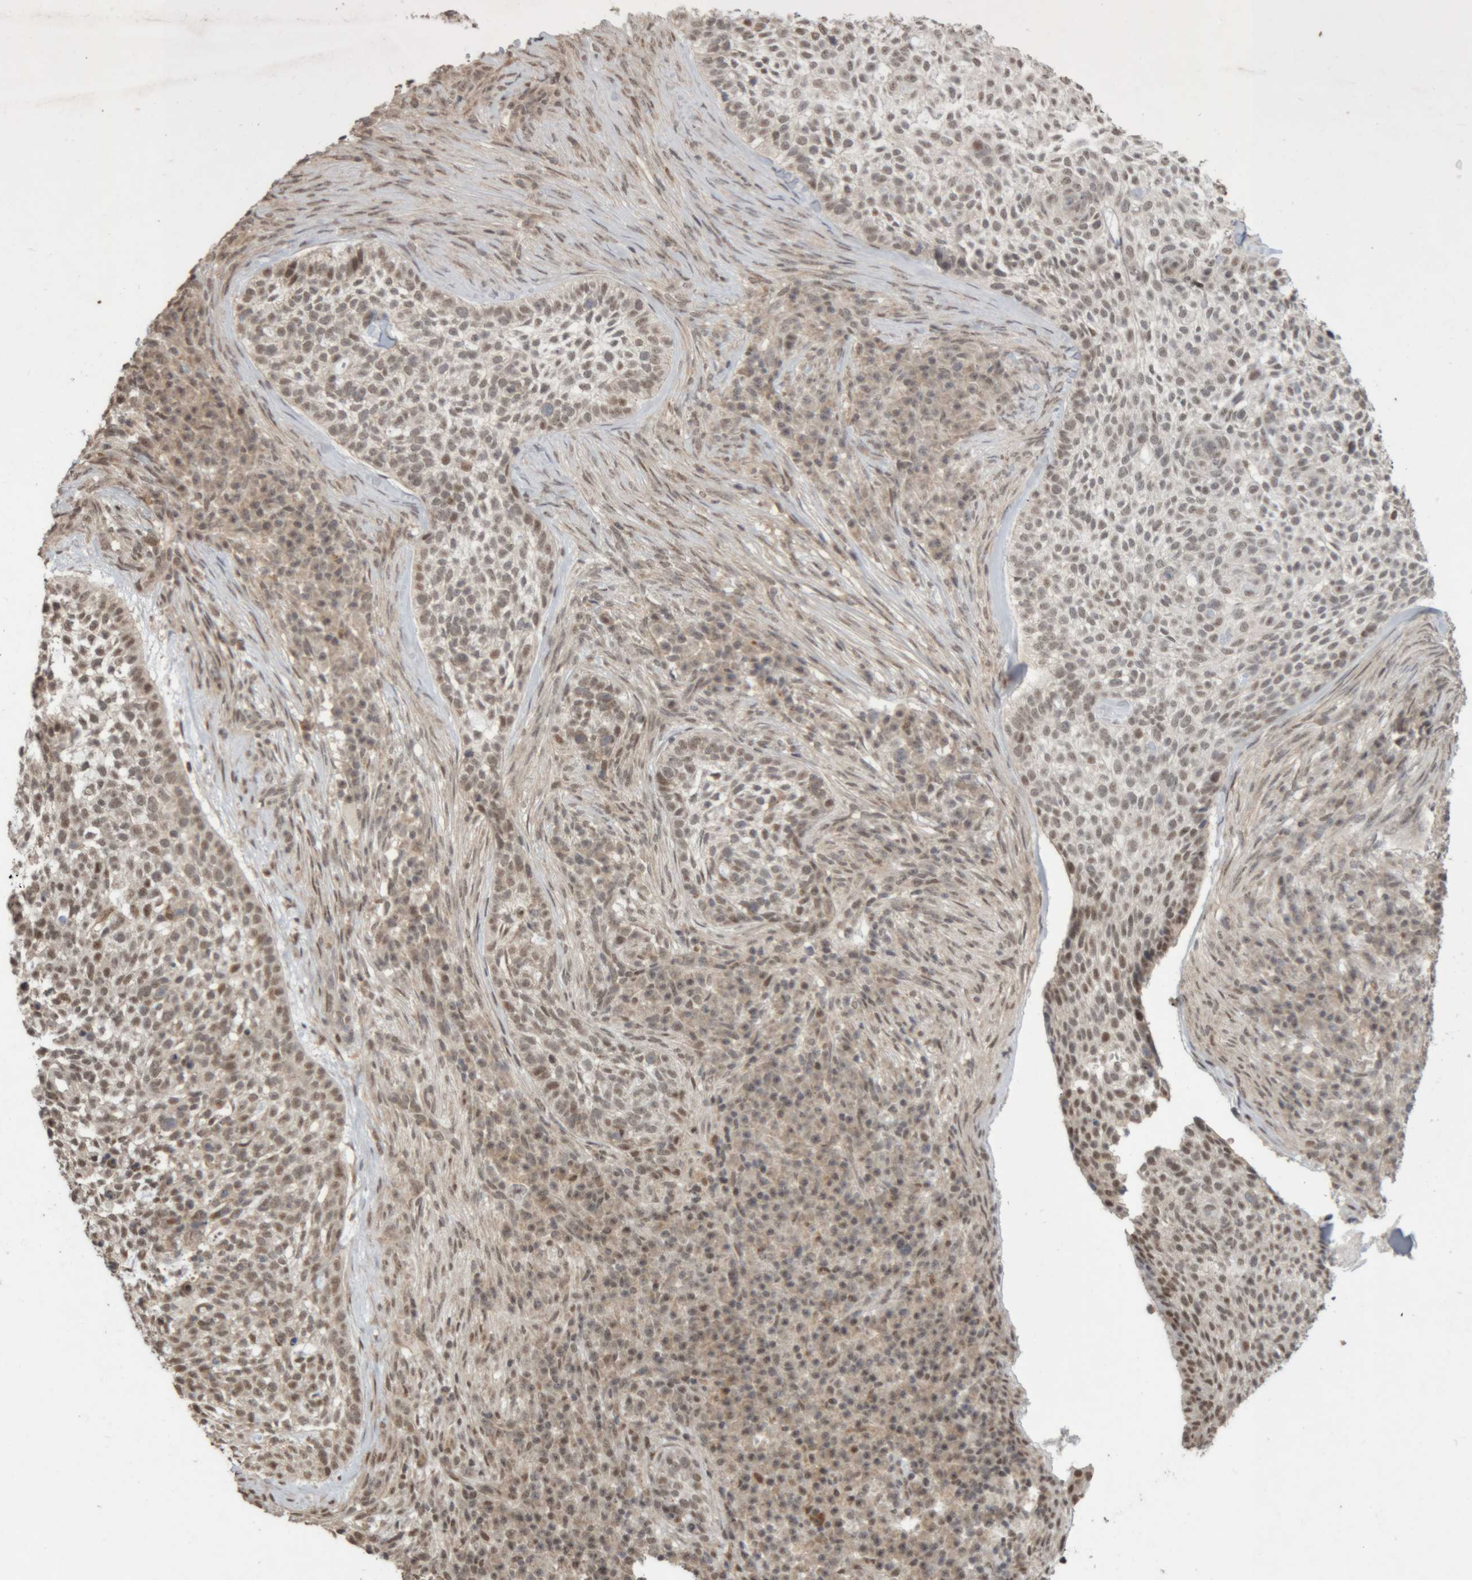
{"staining": {"intensity": "weak", "quantity": "25%-75%", "location": "nuclear"}, "tissue": "skin cancer", "cell_type": "Tumor cells", "image_type": "cancer", "snomed": [{"axis": "morphology", "description": "Basal cell carcinoma"}, {"axis": "topography", "description": "Skin"}], "caption": "IHC of human basal cell carcinoma (skin) demonstrates low levels of weak nuclear positivity in about 25%-75% of tumor cells.", "gene": "KEAP1", "patient": {"sex": "female", "age": 64}}